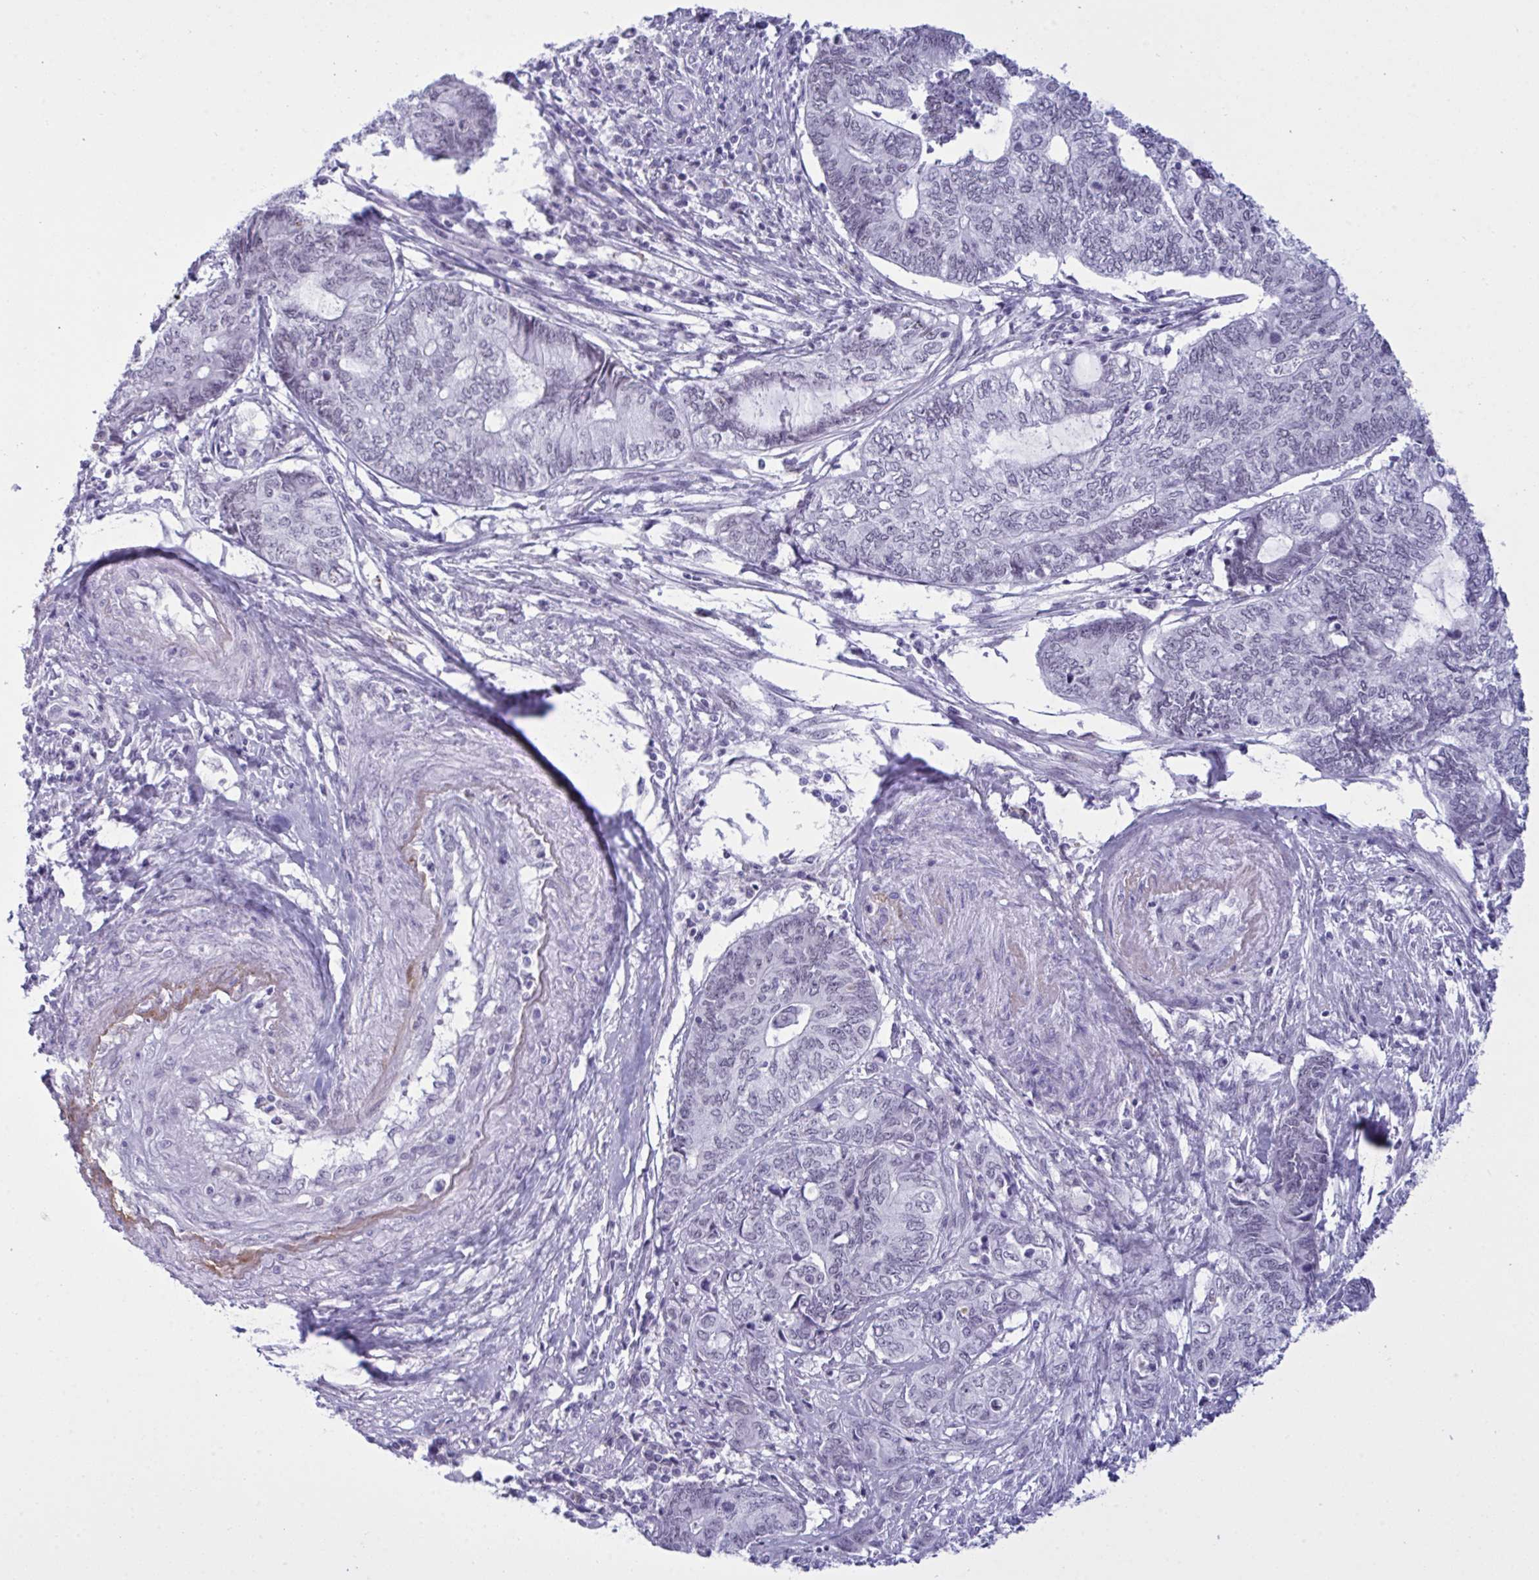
{"staining": {"intensity": "negative", "quantity": "none", "location": "none"}, "tissue": "endometrial cancer", "cell_type": "Tumor cells", "image_type": "cancer", "snomed": [{"axis": "morphology", "description": "Adenocarcinoma, NOS"}, {"axis": "topography", "description": "Uterus"}, {"axis": "topography", "description": "Endometrium"}], "caption": "Immunohistochemical staining of human adenocarcinoma (endometrial) displays no significant expression in tumor cells.", "gene": "ELN", "patient": {"sex": "female", "age": 70}}